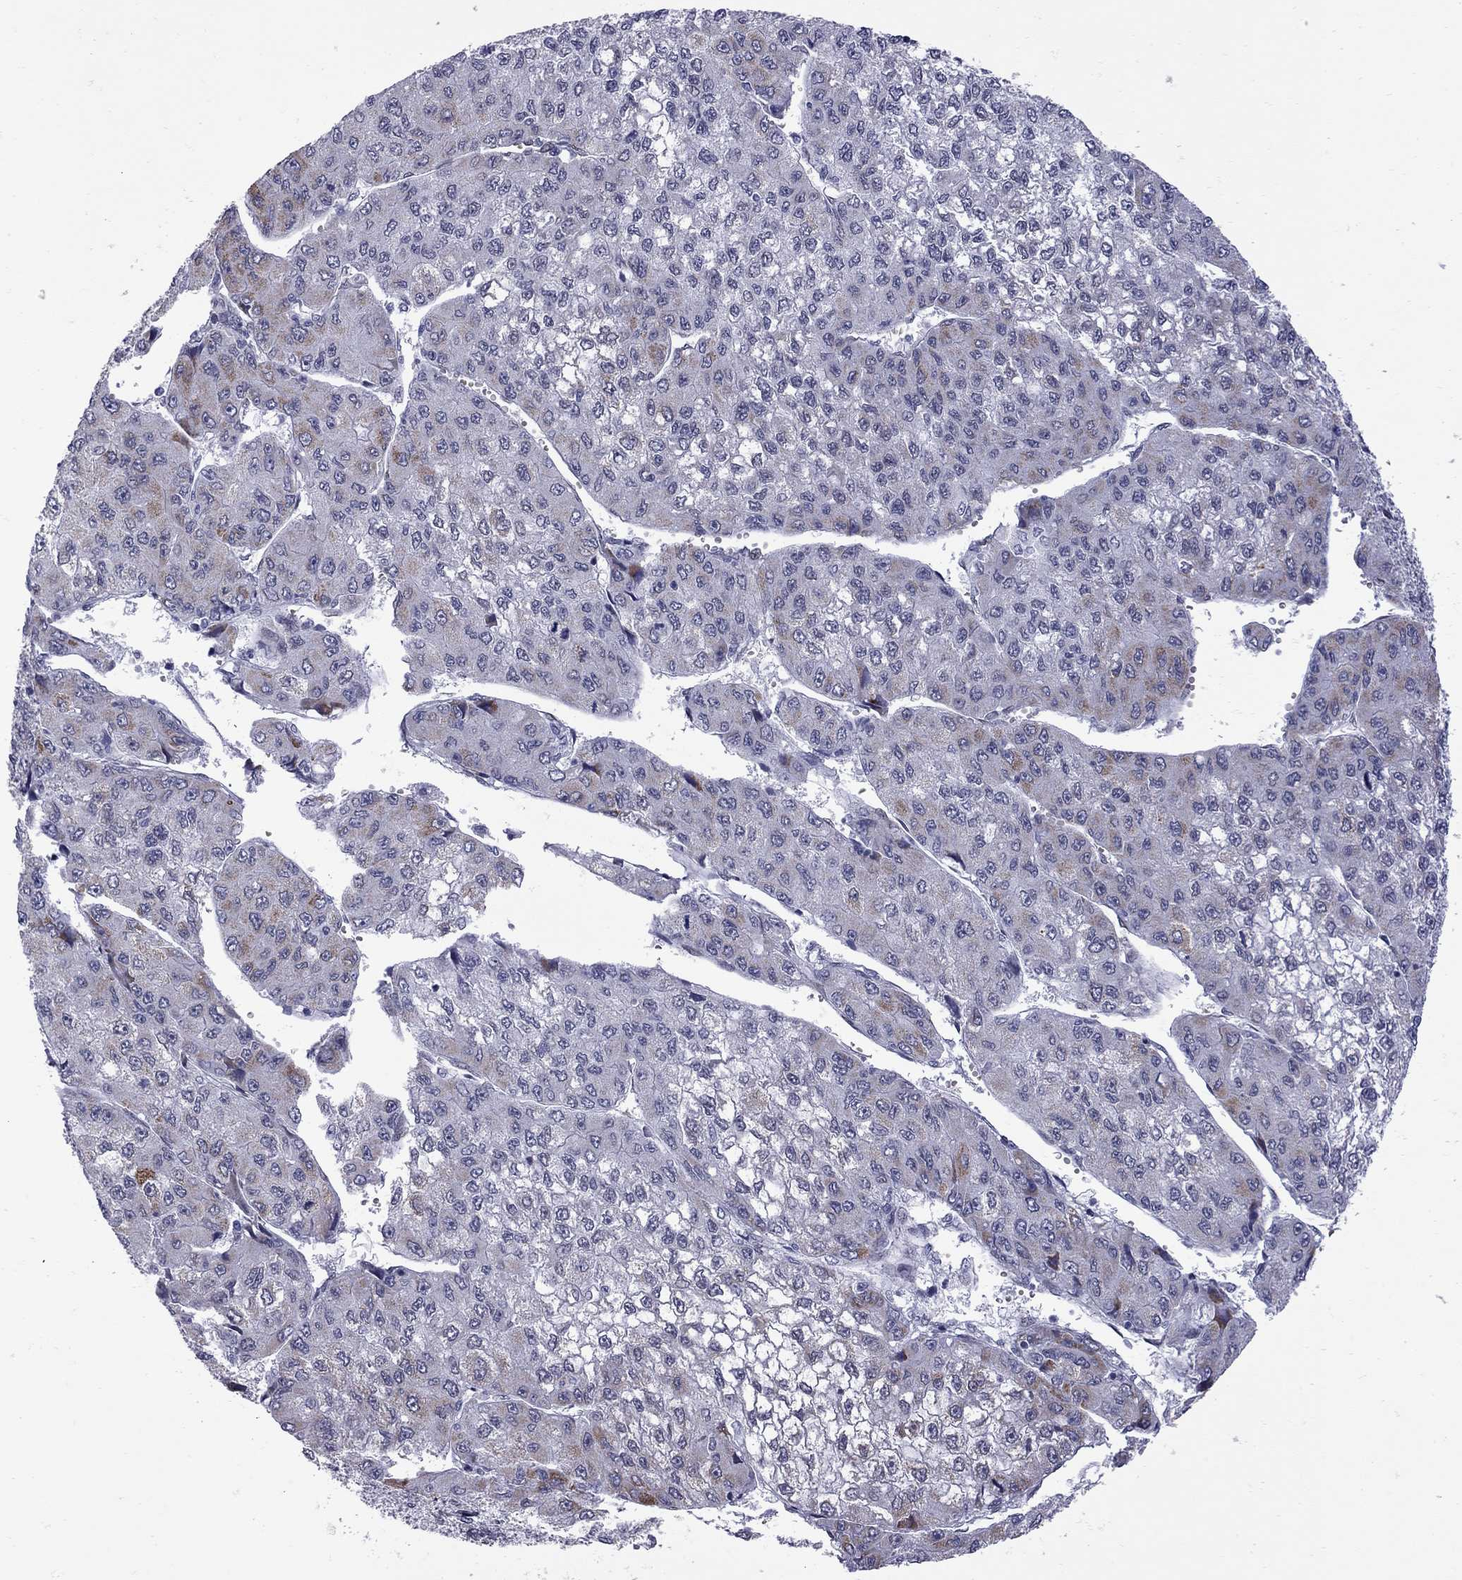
{"staining": {"intensity": "weak", "quantity": "<25%", "location": "cytoplasmic/membranous"}, "tissue": "liver cancer", "cell_type": "Tumor cells", "image_type": "cancer", "snomed": [{"axis": "morphology", "description": "Carcinoma, Hepatocellular, NOS"}, {"axis": "topography", "description": "Liver"}], "caption": "Tumor cells show no significant positivity in liver cancer (hepatocellular carcinoma).", "gene": "CLTCL1", "patient": {"sex": "female", "age": 66}}